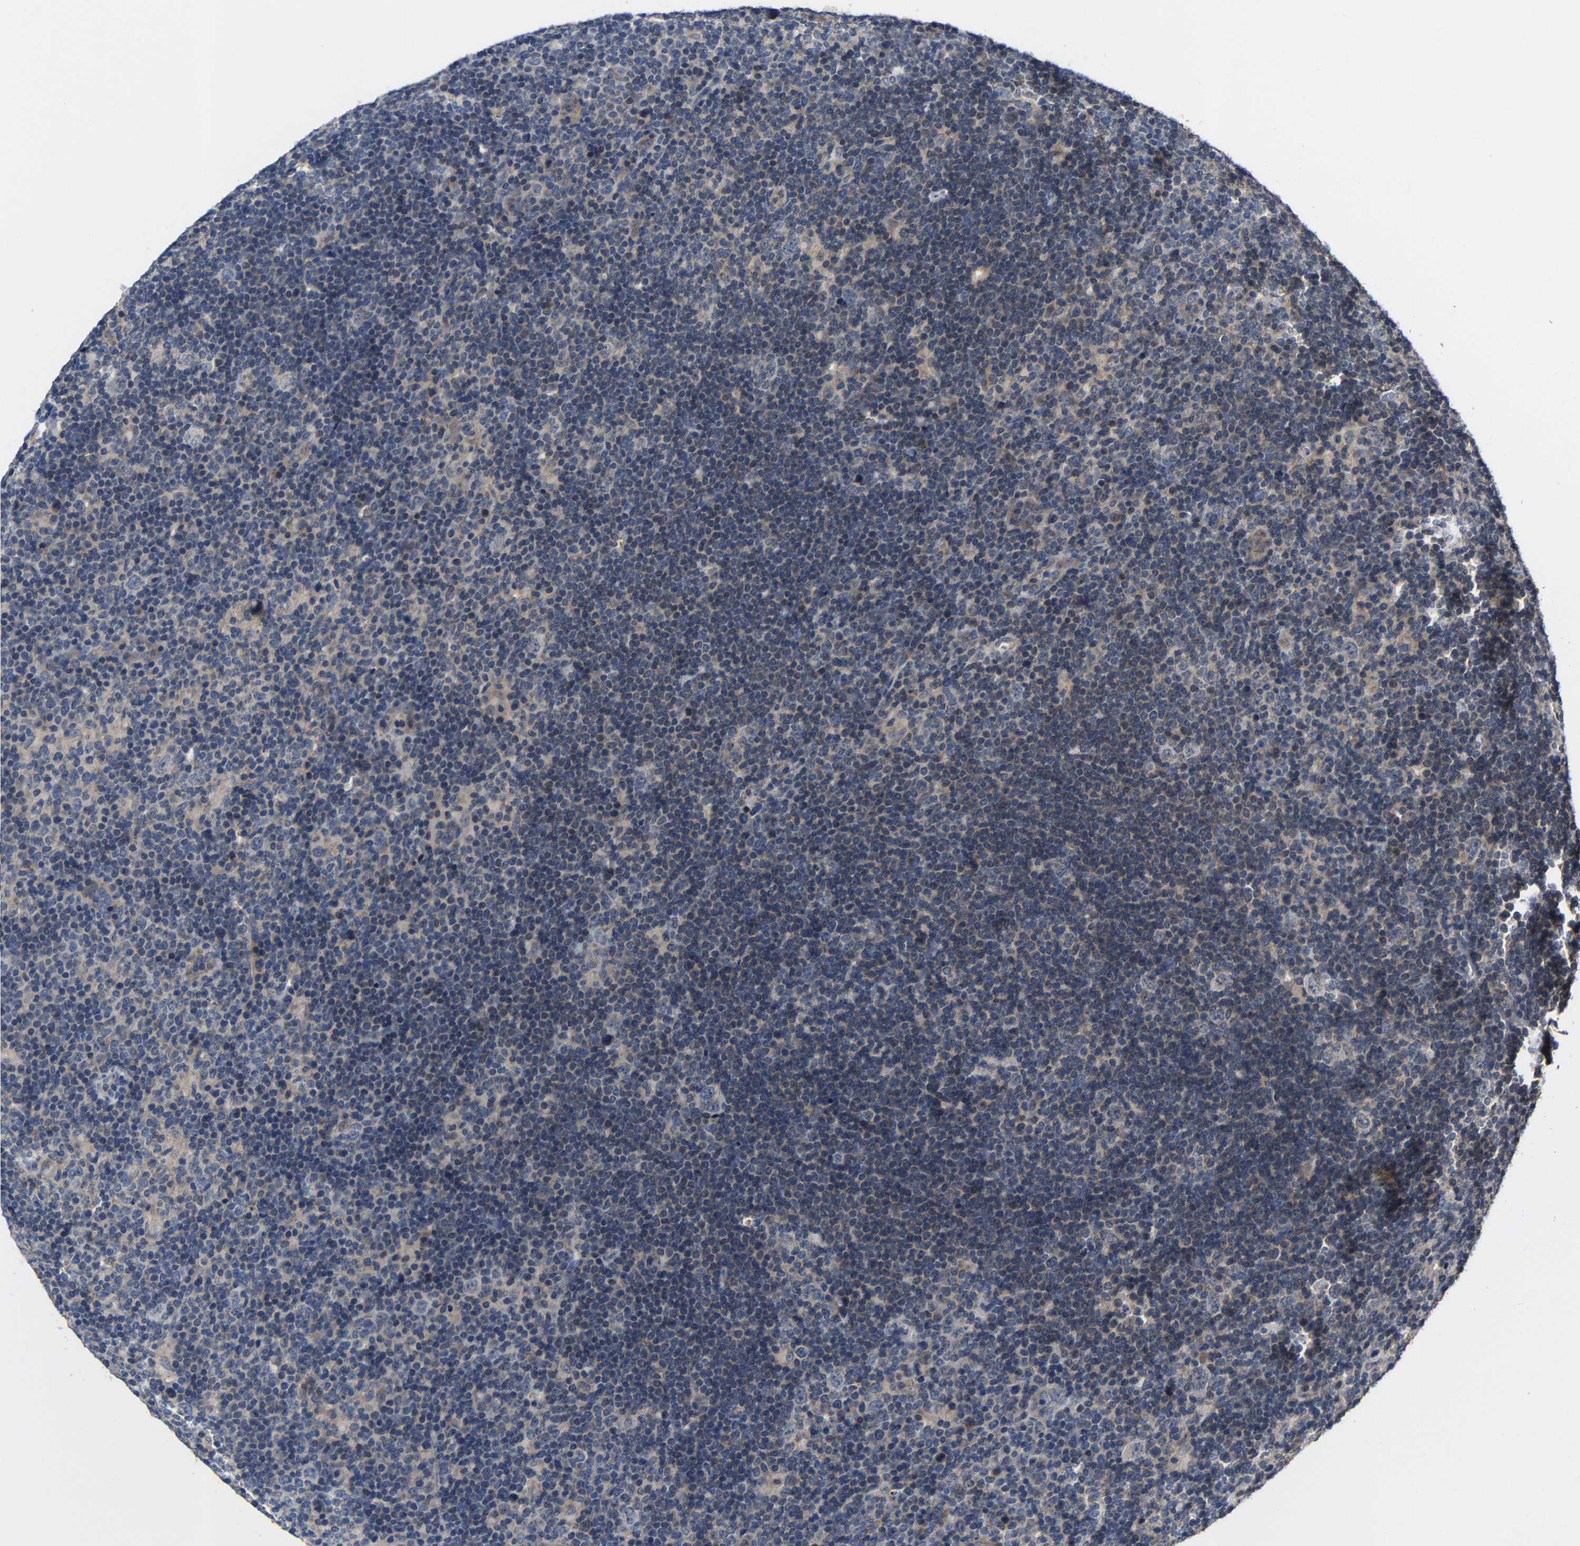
{"staining": {"intensity": "weak", "quantity": "<25%", "location": "cytoplasmic/membranous"}, "tissue": "lymphoma", "cell_type": "Tumor cells", "image_type": "cancer", "snomed": [{"axis": "morphology", "description": "Hodgkin's disease, NOS"}, {"axis": "topography", "description": "Lymph node"}], "caption": "Immunohistochemistry (IHC) histopathology image of human Hodgkin's disease stained for a protein (brown), which shows no staining in tumor cells.", "gene": "LPAR5", "patient": {"sex": "female", "age": 57}}